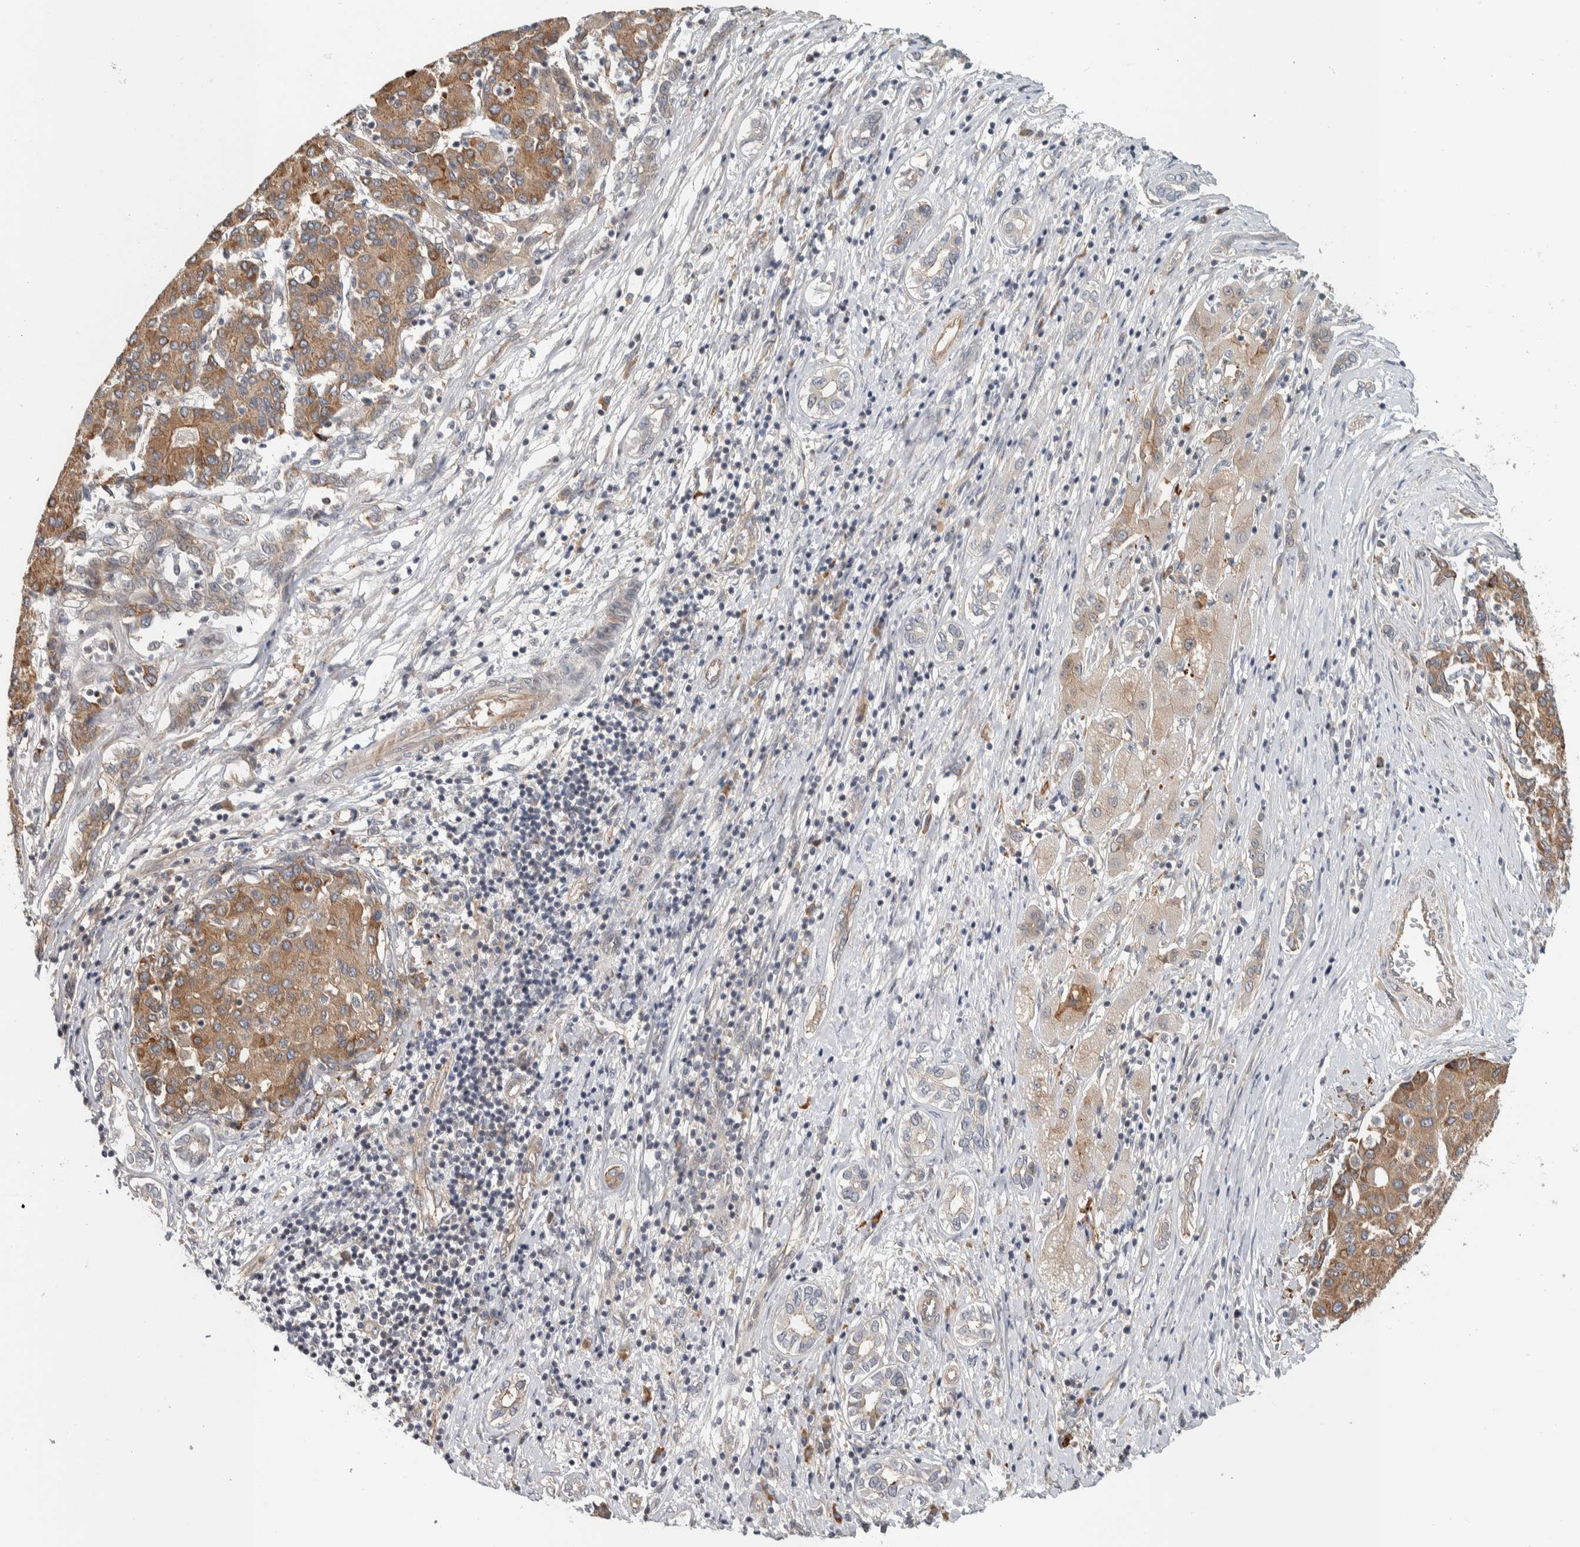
{"staining": {"intensity": "moderate", "quantity": ">75%", "location": "cytoplasmic/membranous"}, "tissue": "liver cancer", "cell_type": "Tumor cells", "image_type": "cancer", "snomed": [{"axis": "morphology", "description": "Carcinoma, Hepatocellular, NOS"}, {"axis": "topography", "description": "Liver"}], "caption": "IHC of human liver hepatocellular carcinoma displays medium levels of moderate cytoplasmic/membranous expression in about >75% of tumor cells.", "gene": "TBC1D31", "patient": {"sex": "male", "age": 65}}